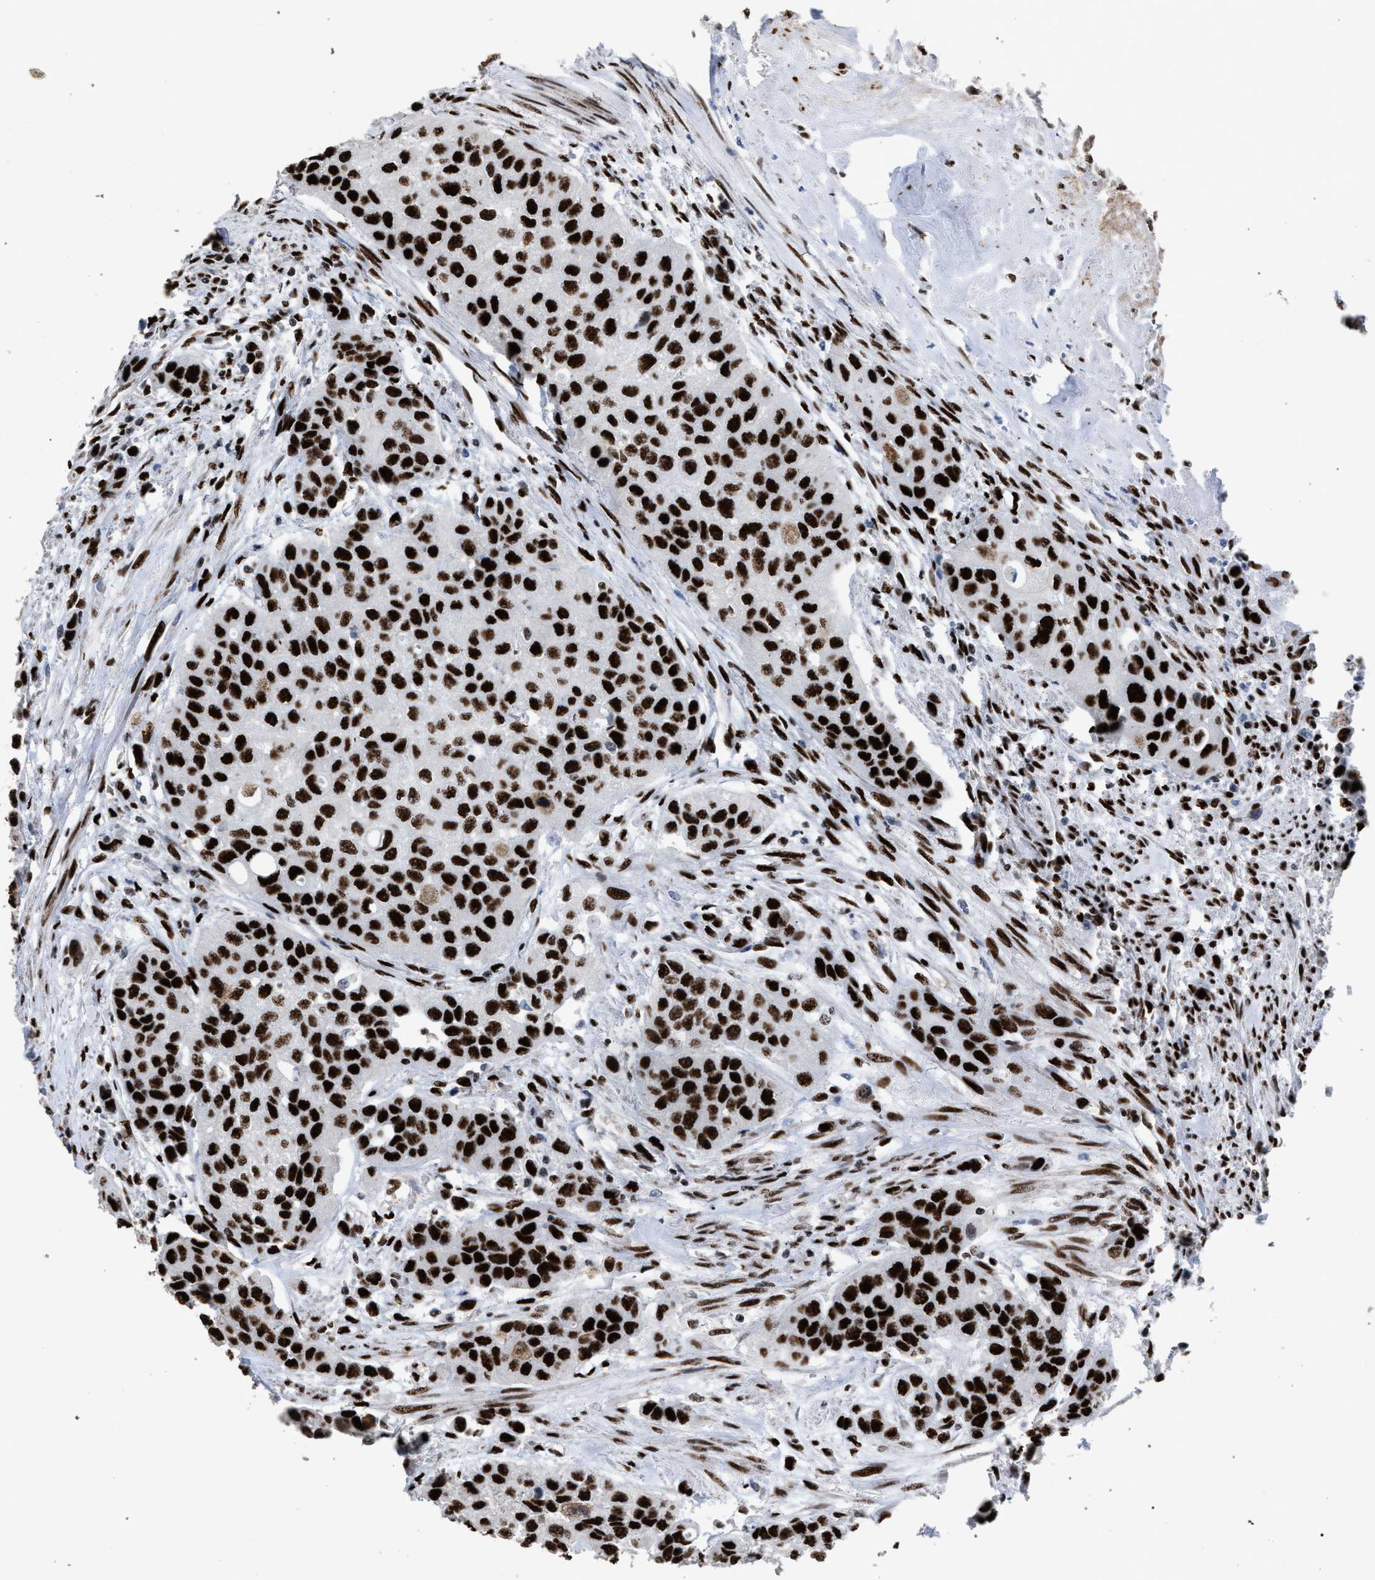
{"staining": {"intensity": "strong", "quantity": ">75%", "location": "nuclear"}, "tissue": "urothelial cancer", "cell_type": "Tumor cells", "image_type": "cancer", "snomed": [{"axis": "morphology", "description": "Urothelial carcinoma, High grade"}, {"axis": "topography", "description": "Urinary bladder"}], "caption": "Protein analysis of urothelial cancer tissue displays strong nuclear positivity in approximately >75% of tumor cells.", "gene": "TP53BP1", "patient": {"sex": "female", "age": 56}}